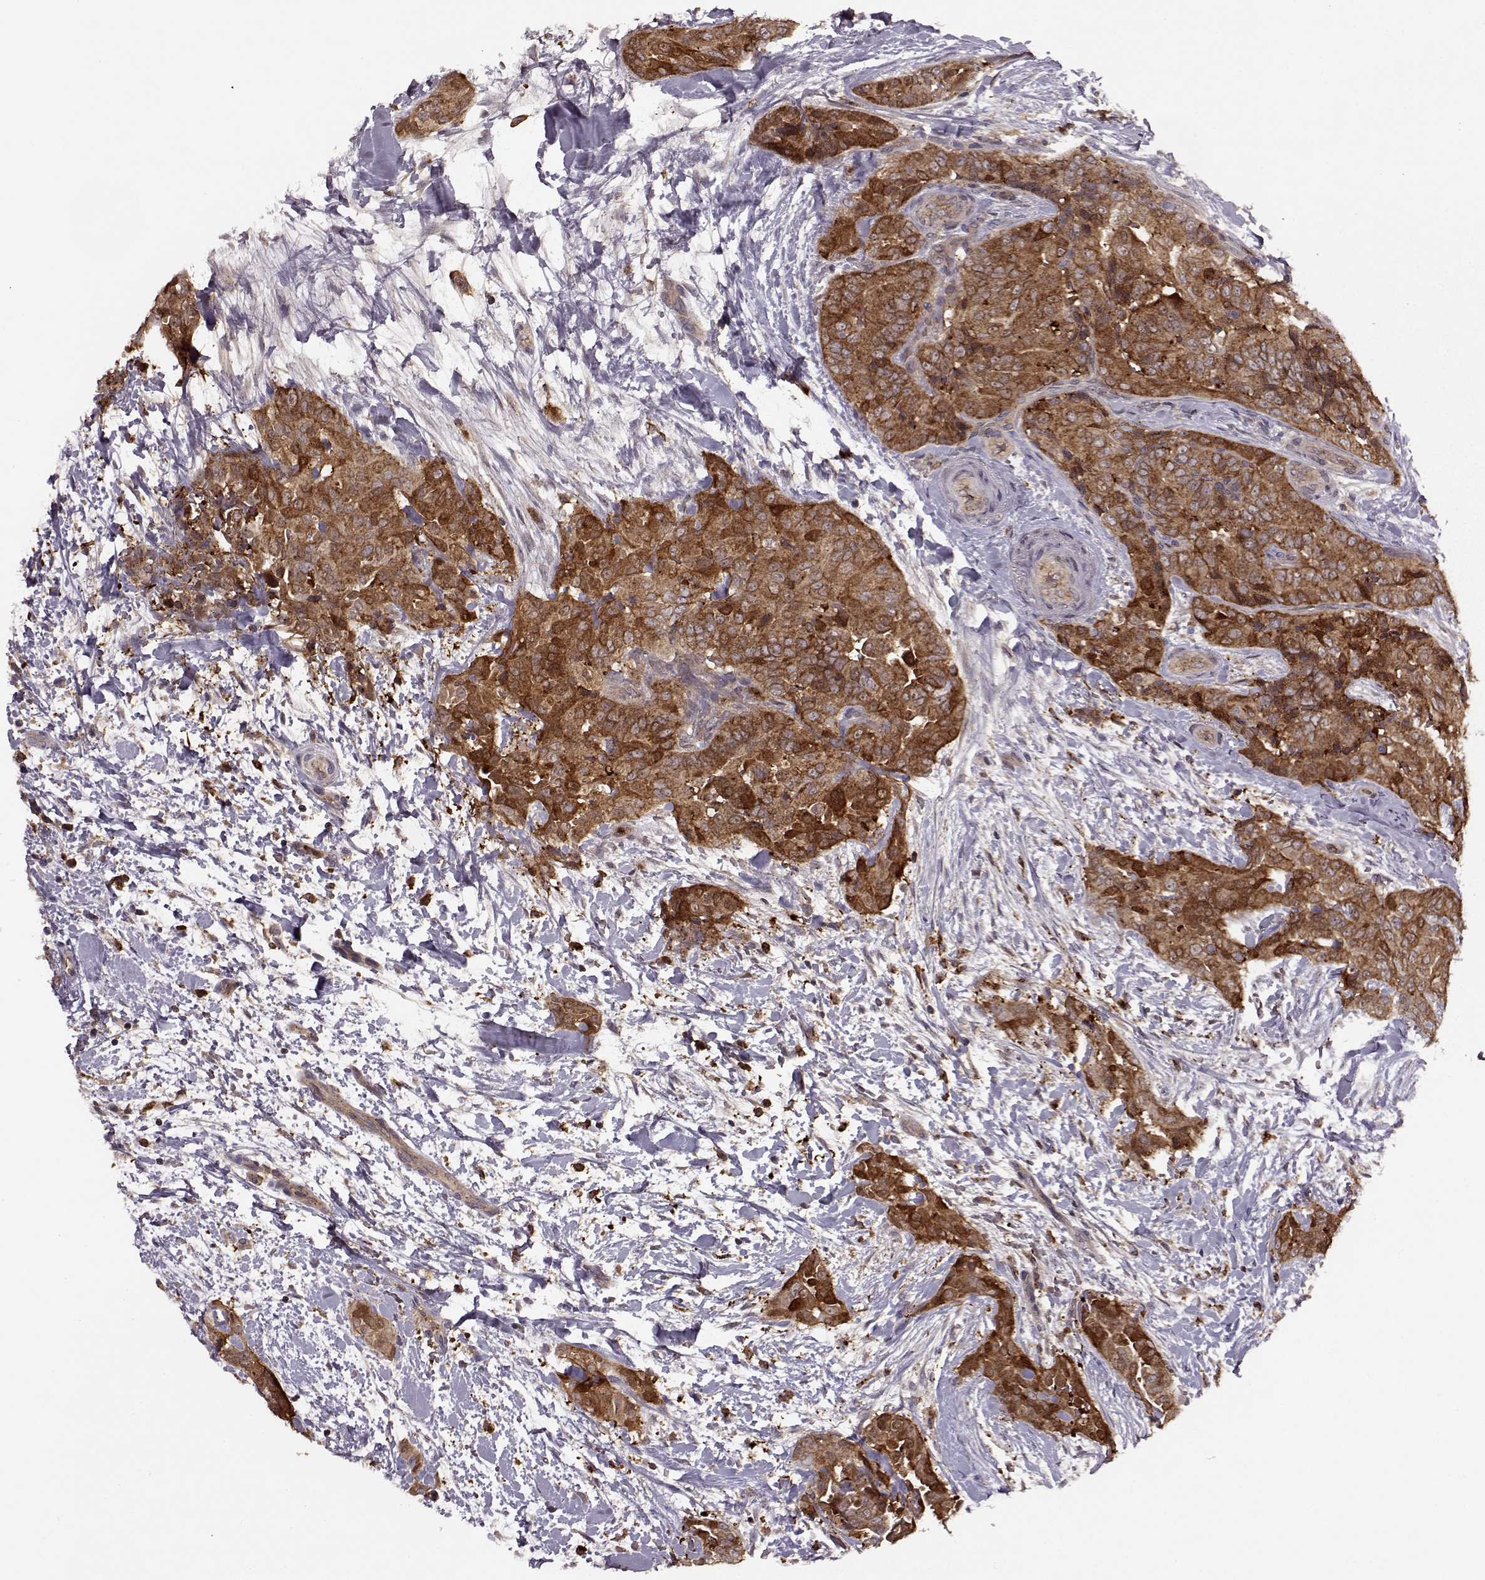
{"staining": {"intensity": "strong", "quantity": ">75%", "location": "cytoplasmic/membranous"}, "tissue": "thyroid cancer", "cell_type": "Tumor cells", "image_type": "cancer", "snomed": [{"axis": "morphology", "description": "Papillary adenocarcinoma, NOS"}, {"axis": "topography", "description": "Thyroid gland"}], "caption": "Strong cytoplasmic/membranous staining is appreciated in about >75% of tumor cells in thyroid cancer.", "gene": "IFRD2", "patient": {"sex": "male", "age": 61}}